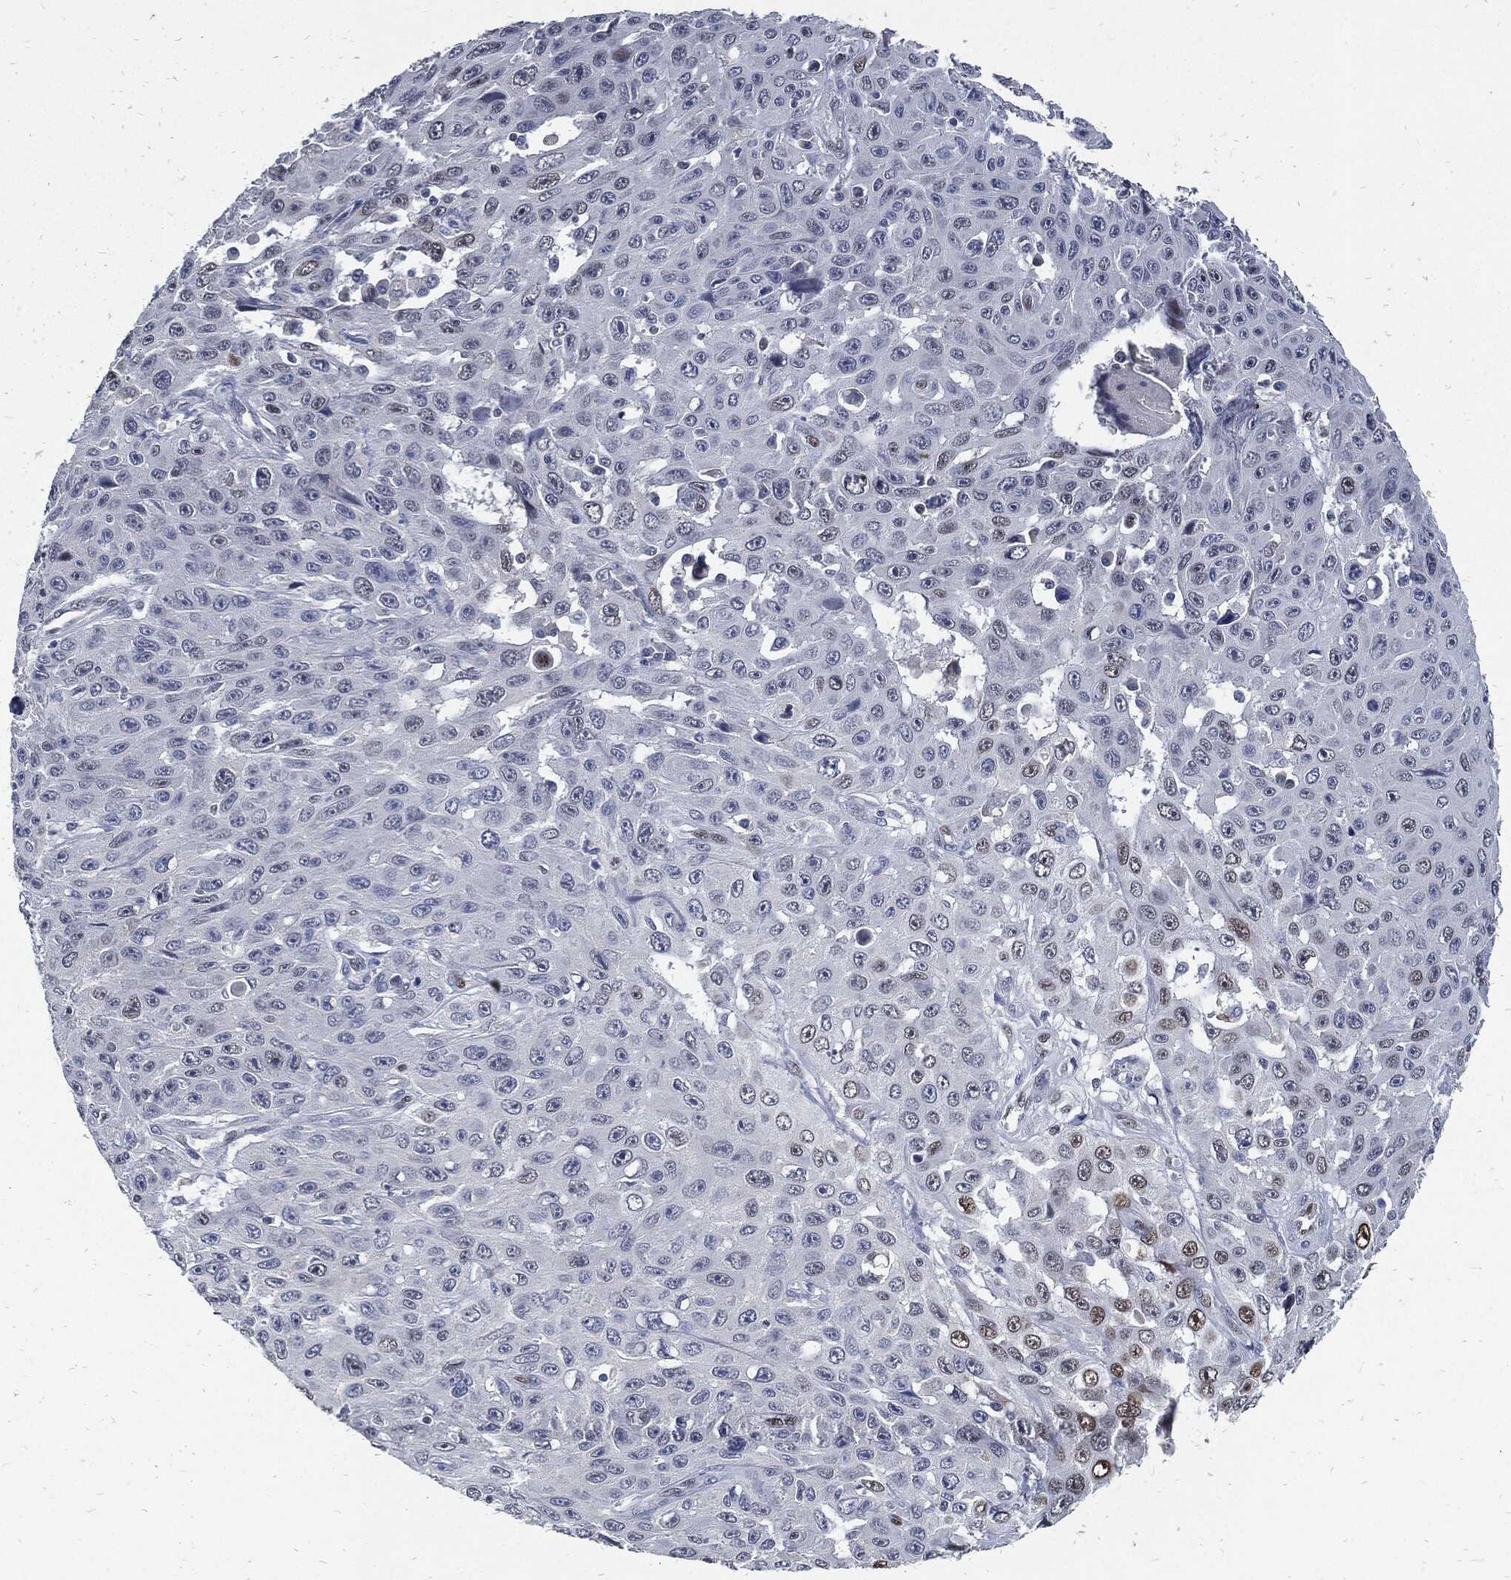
{"staining": {"intensity": "negative", "quantity": "none", "location": "none"}, "tissue": "skin cancer", "cell_type": "Tumor cells", "image_type": "cancer", "snomed": [{"axis": "morphology", "description": "Squamous cell carcinoma, NOS"}, {"axis": "topography", "description": "Skin"}], "caption": "Immunohistochemical staining of human skin cancer shows no significant expression in tumor cells. (DAB (3,3'-diaminobenzidine) IHC, high magnification).", "gene": "JUN", "patient": {"sex": "male", "age": 82}}